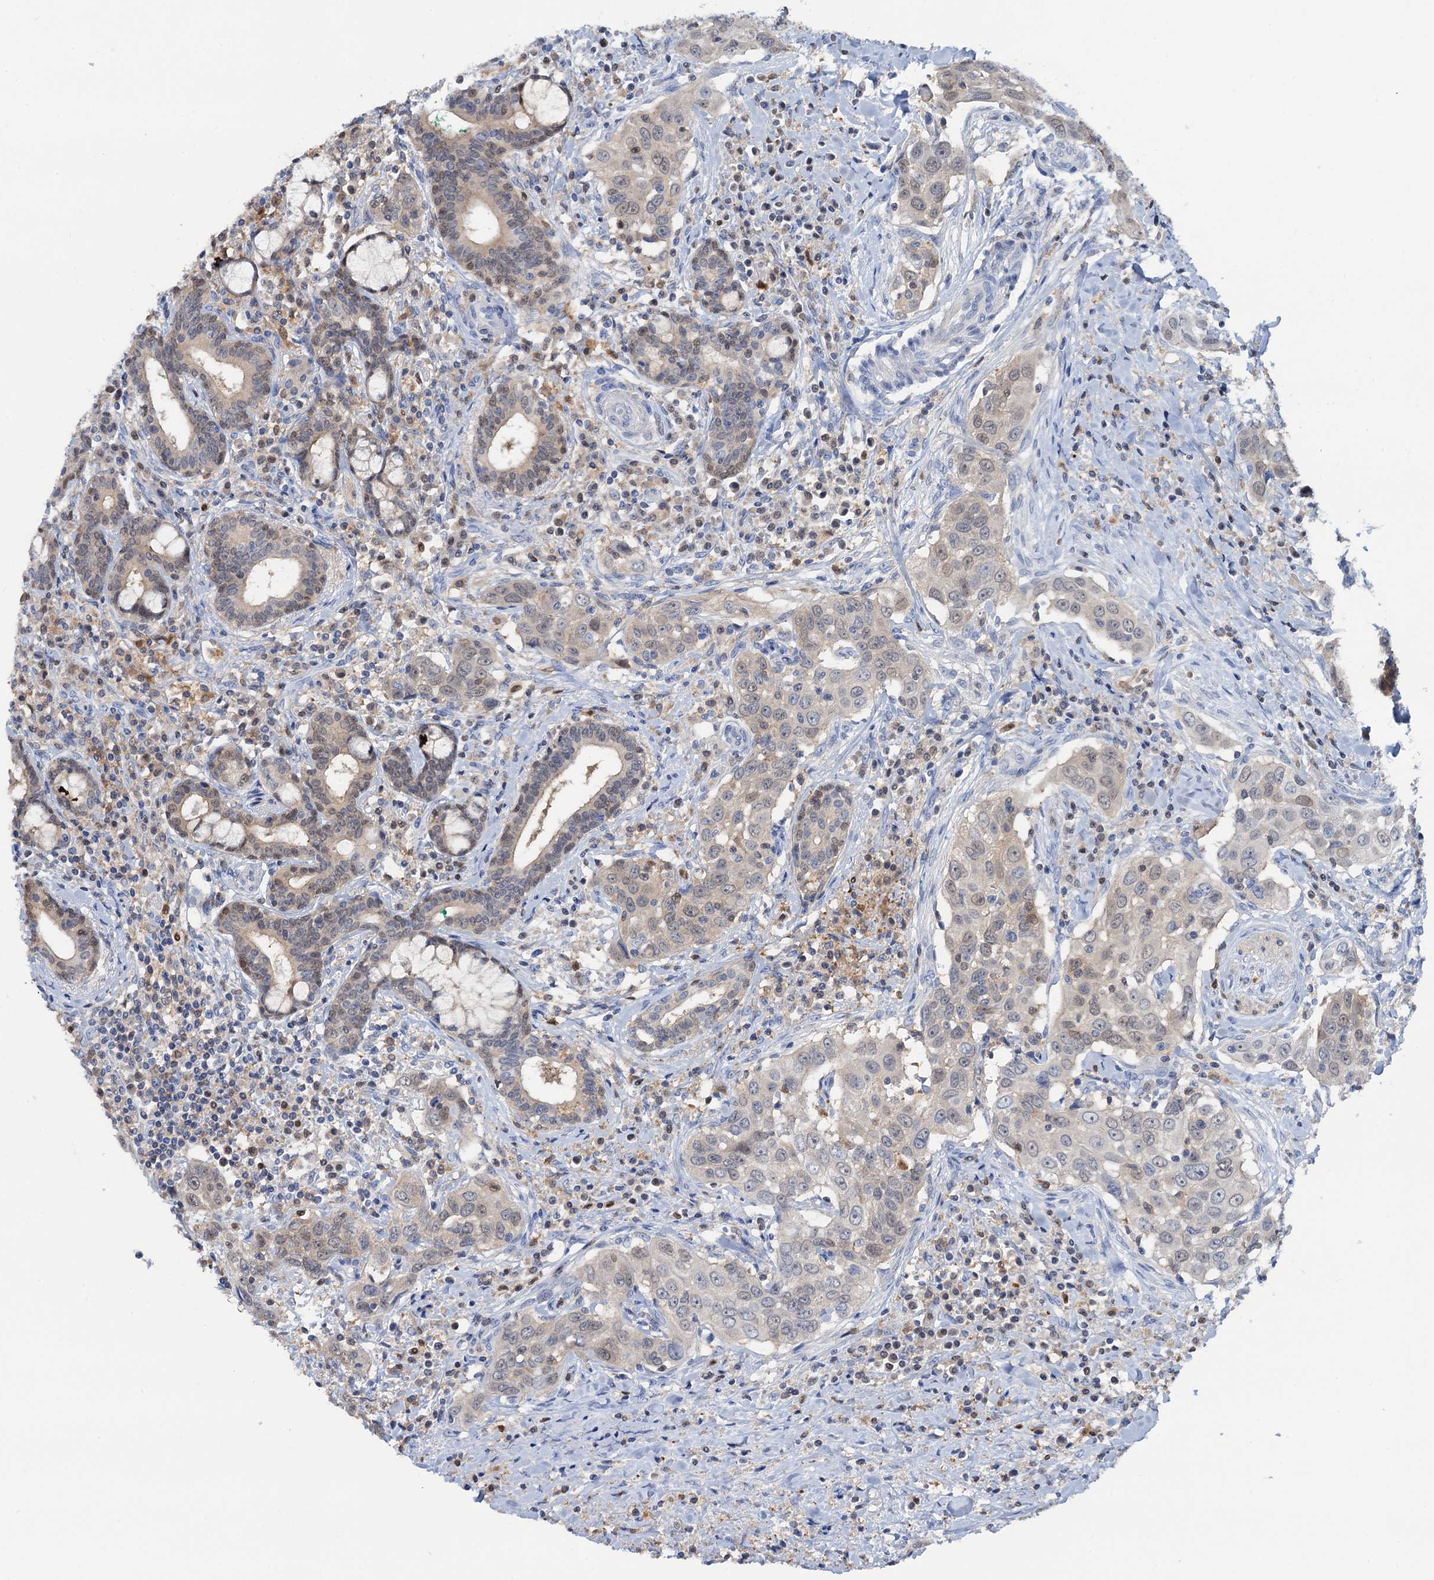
{"staining": {"intensity": "negative", "quantity": "none", "location": "none"}, "tissue": "head and neck cancer", "cell_type": "Tumor cells", "image_type": "cancer", "snomed": [{"axis": "morphology", "description": "Squamous cell carcinoma, NOS"}, {"axis": "topography", "description": "Oral tissue"}, {"axis": "topography", "description": "Head-Neck"}], "caption": "Protein analysis of head and neck cancer reveals no significant expression in tumor cells.", "gene": "FAH", "patient": {"sex": "female", "age": 50}}